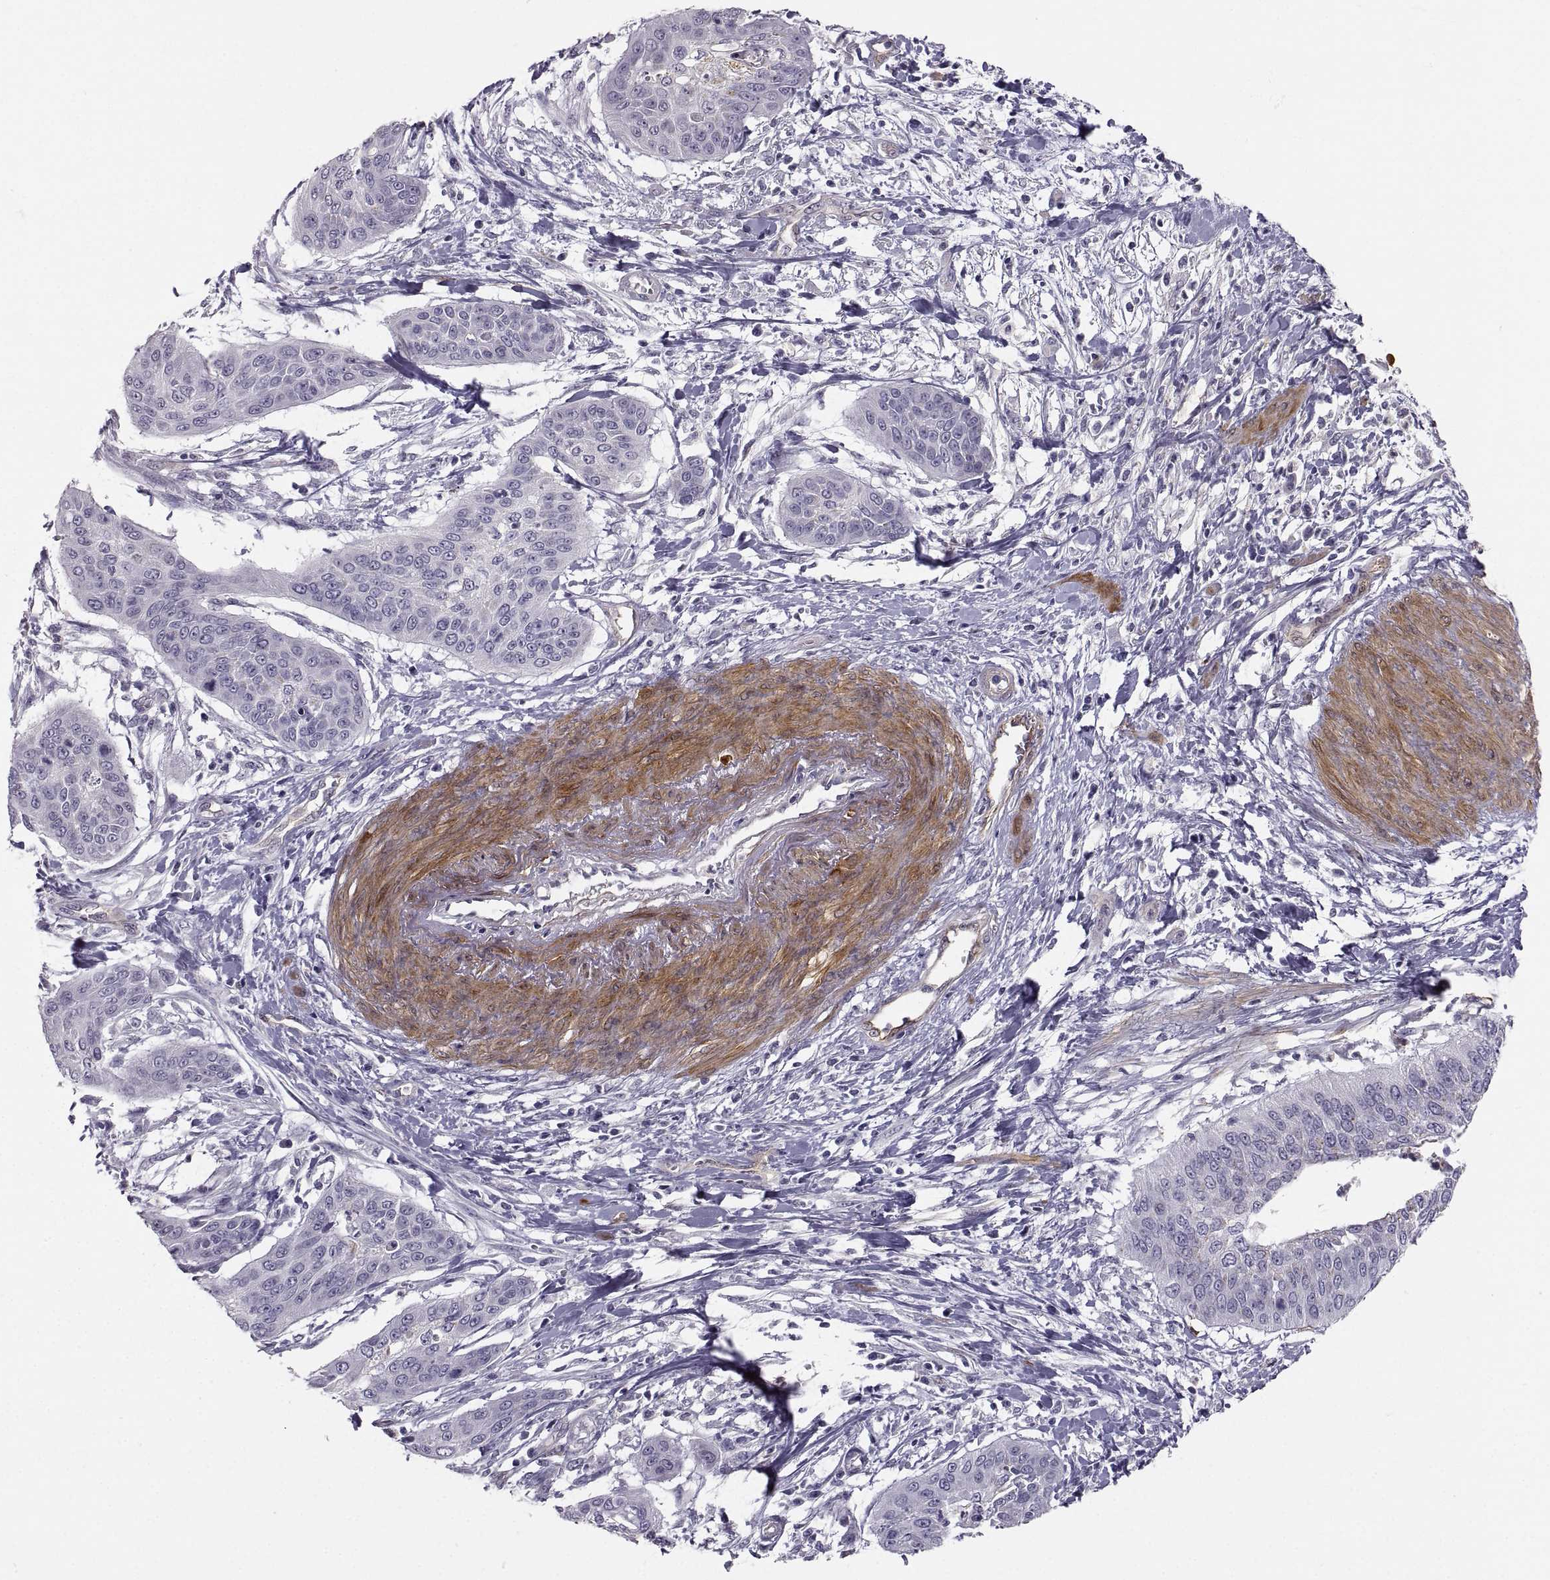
{"staining": {"intensity": "negative", "quantity": "none", "location": "none"}, "tissue": "cervical cancer", "cell_type": "Tumor cells", "image_type": "cancer", "snomed": [{"axis": "morphology", "description": "Squamous cell carcinoma, NOS"}, {"axis": "topography", "description": "Cervix"}], "caption": "An immunohistochemistry (IHC) histopathology image of cervical cancer (squamous cell carcinoma) is shown. There is no staining in tumor cells of cervical cancer (squamous cell carcinoma).", "gene": "PGM5", "patient": {"sex": "female", "age": 39}}